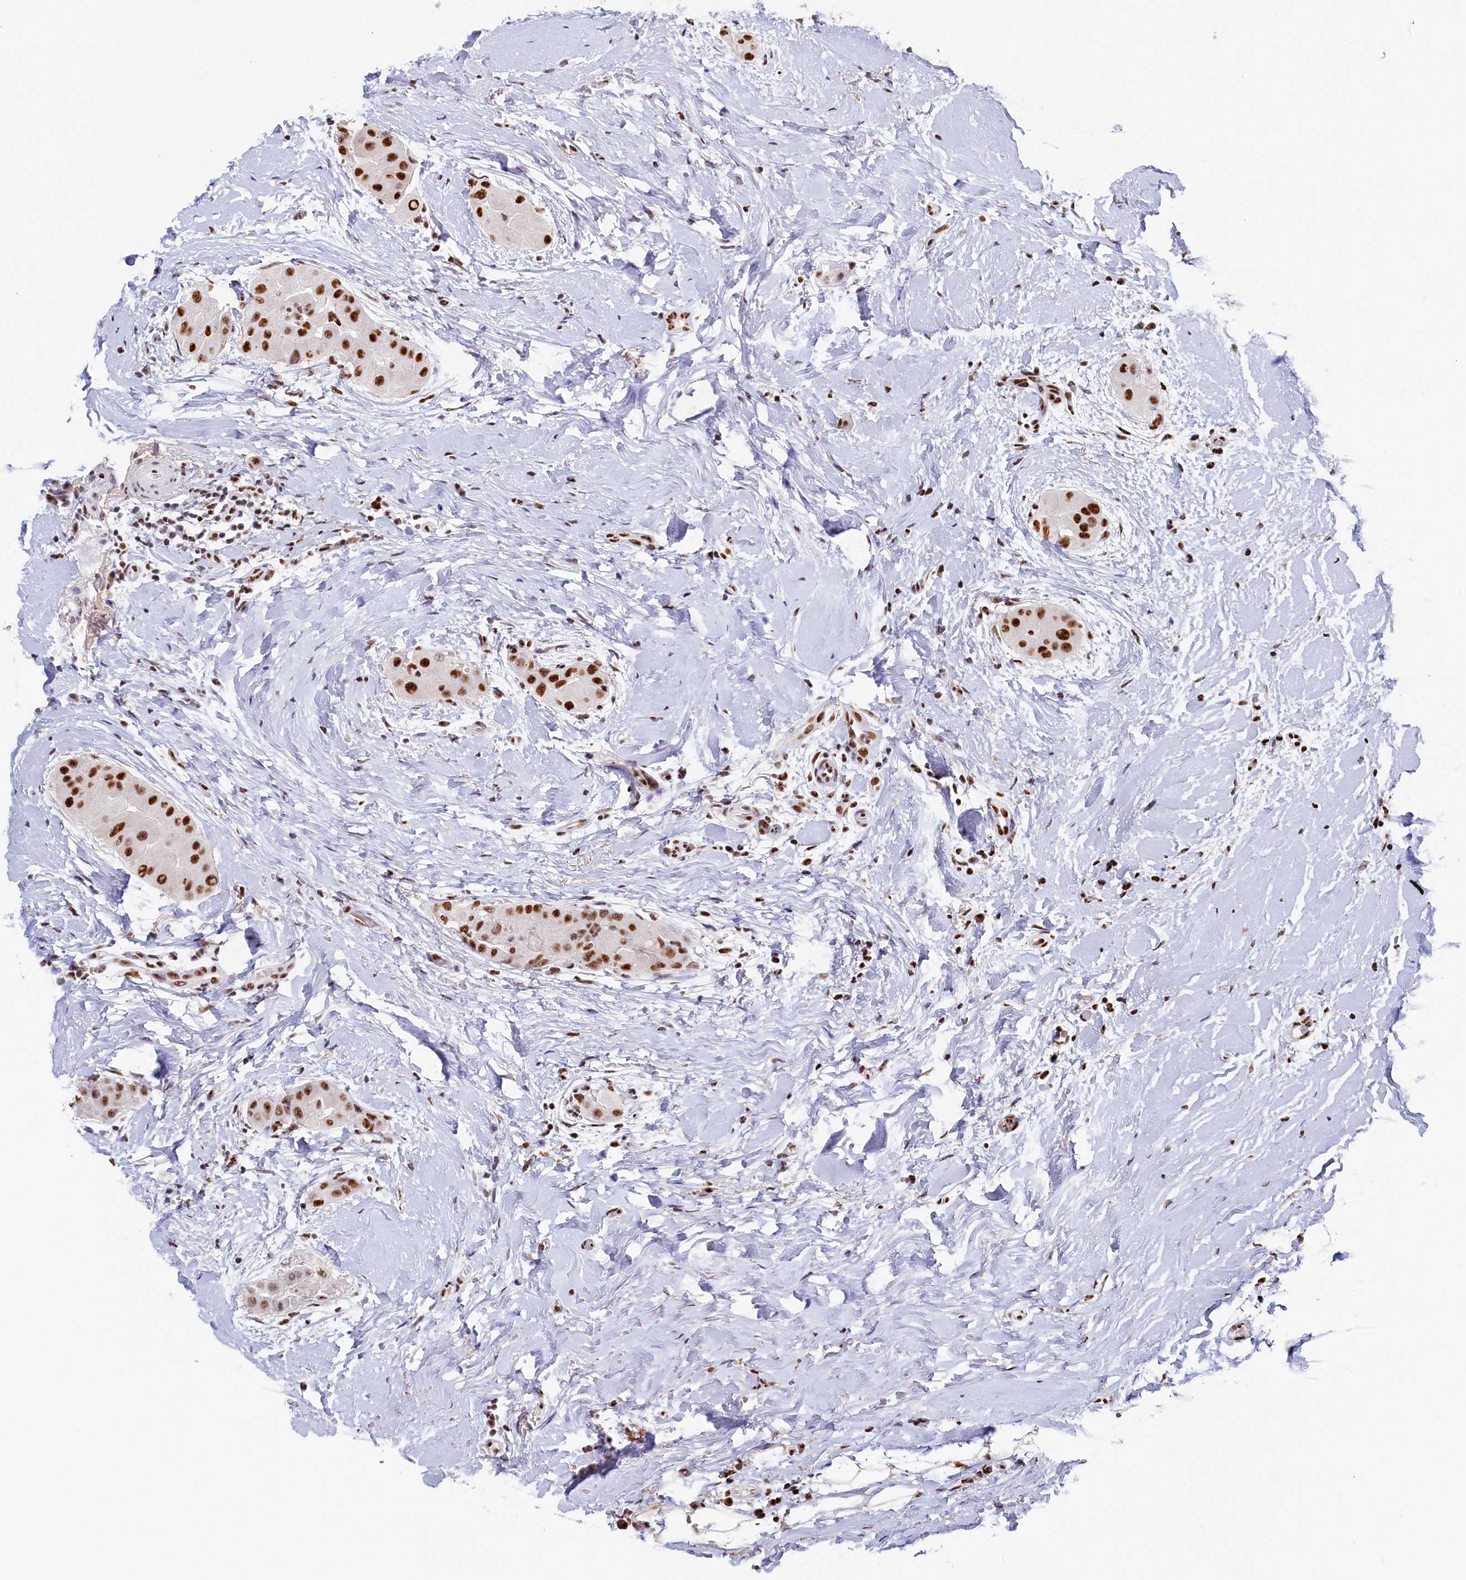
{"staining": {"intensity": "strong", "quantity": ">75%", "location": "nuclear"}, "tissue": "thyroid cancer", "cell_type": "Tumor cells", "image_type": "cancer", "snomed": [{"axis": "morphology", "description": "Papillary adenocarcinoma, NOS"}, {"axis": "topography", "description": "Thyroid gland"}], "caption": "Protein expression analysis of thyroid cancer shows strong nuclear positivity in approximately >75% of tumor cells.", "gene": "MOSPD3", "patient": {"sex": "male", "age": 33}}